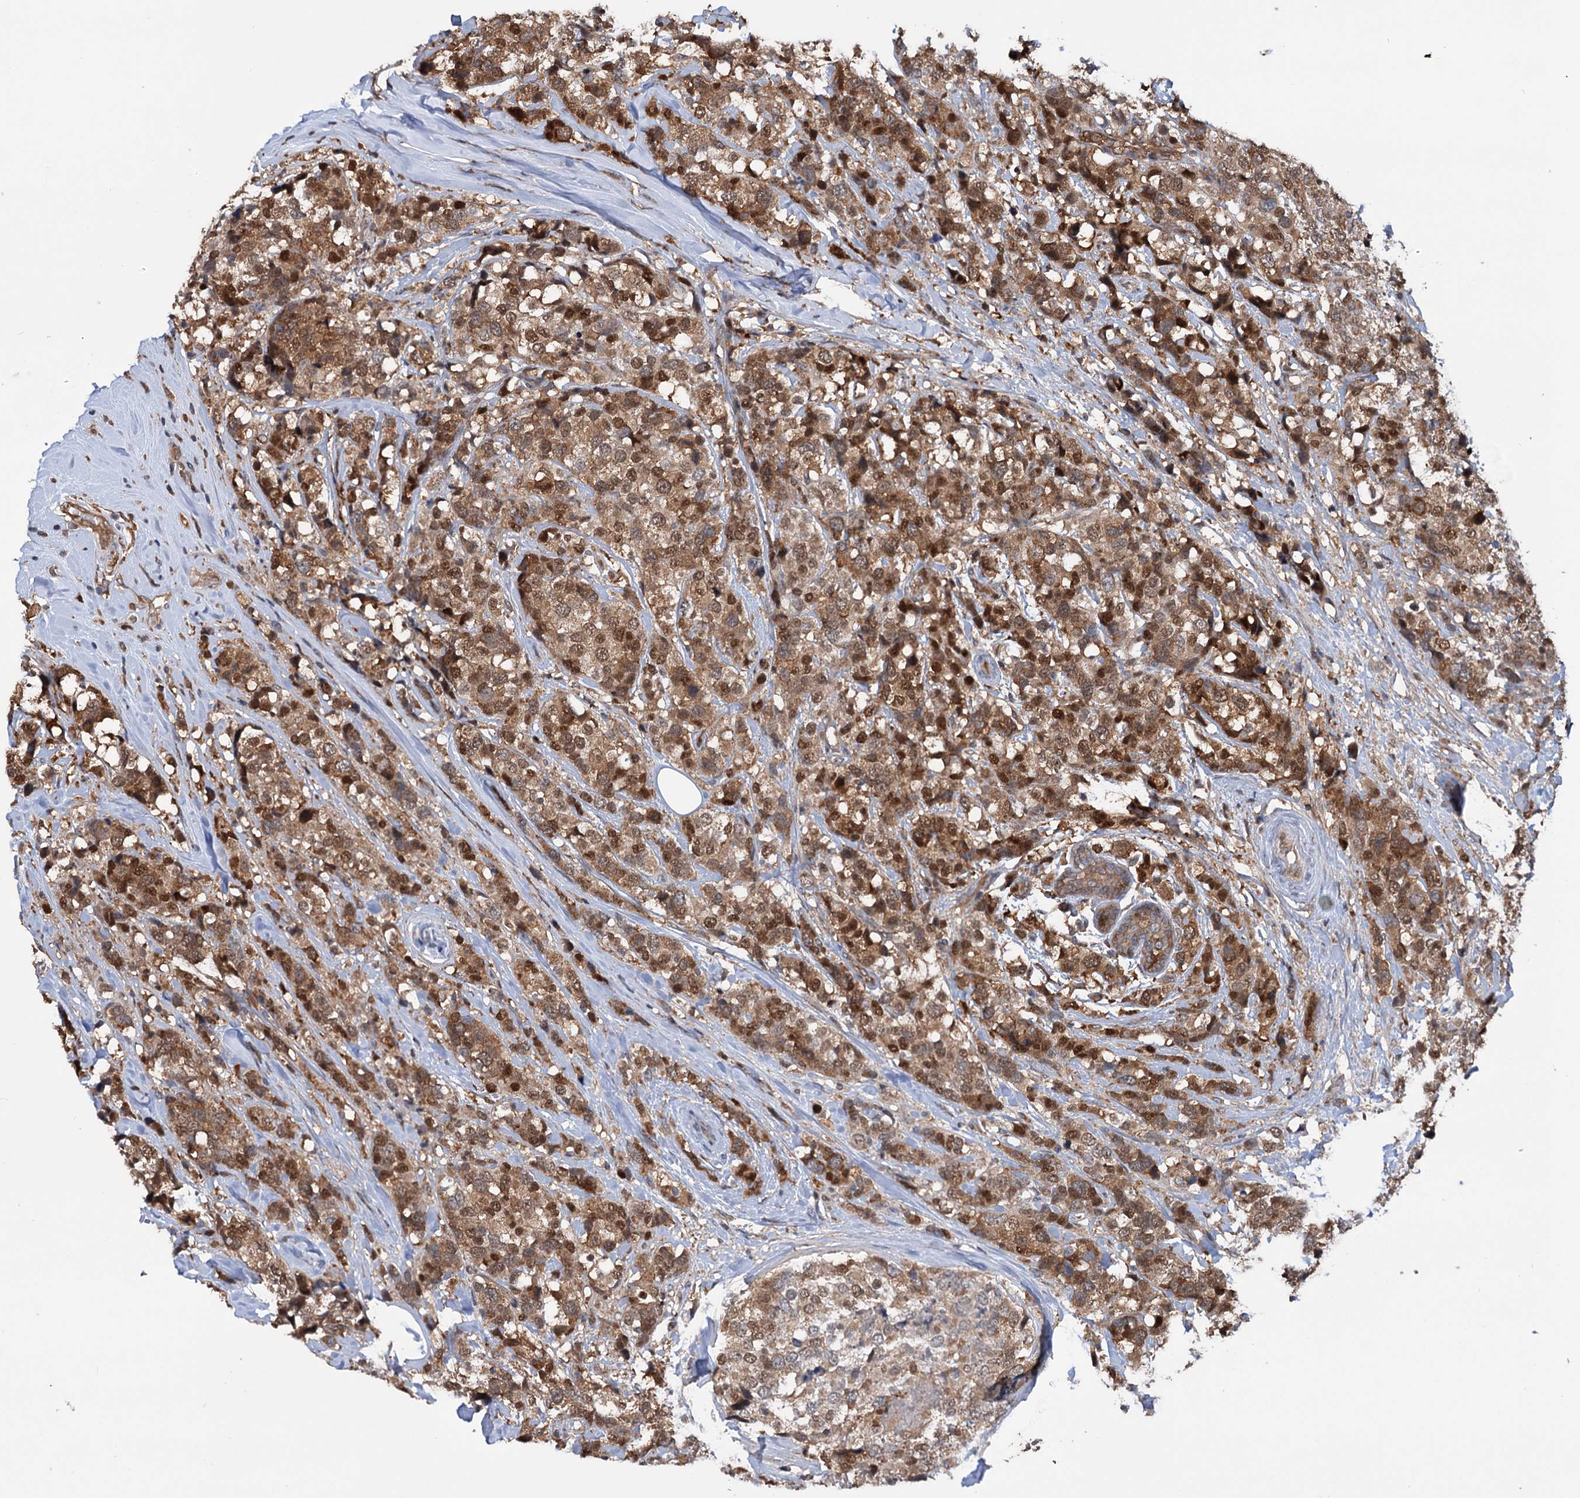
{"staining": {"intensity": "moderate", "quantity": ">75%", "location": "cytoplasmic/membranous,nuclear"}, "tissue": "breast cancer", "cell_type": "Tumor cells", "image_type": "cancer", "snomed": [{"axis": "morphology", "description": "Lobular carcinoma"}, {"axis": "topography", "description": "Breast"}], "caption": "A brown stain highlights moderate cytoplasmic/membranous and nuclear expression of a protein in lobular carcinoma (breast) tumor cells.", "gene": "NCAPD2", "patient": {"sex": "female", "age": 59}}